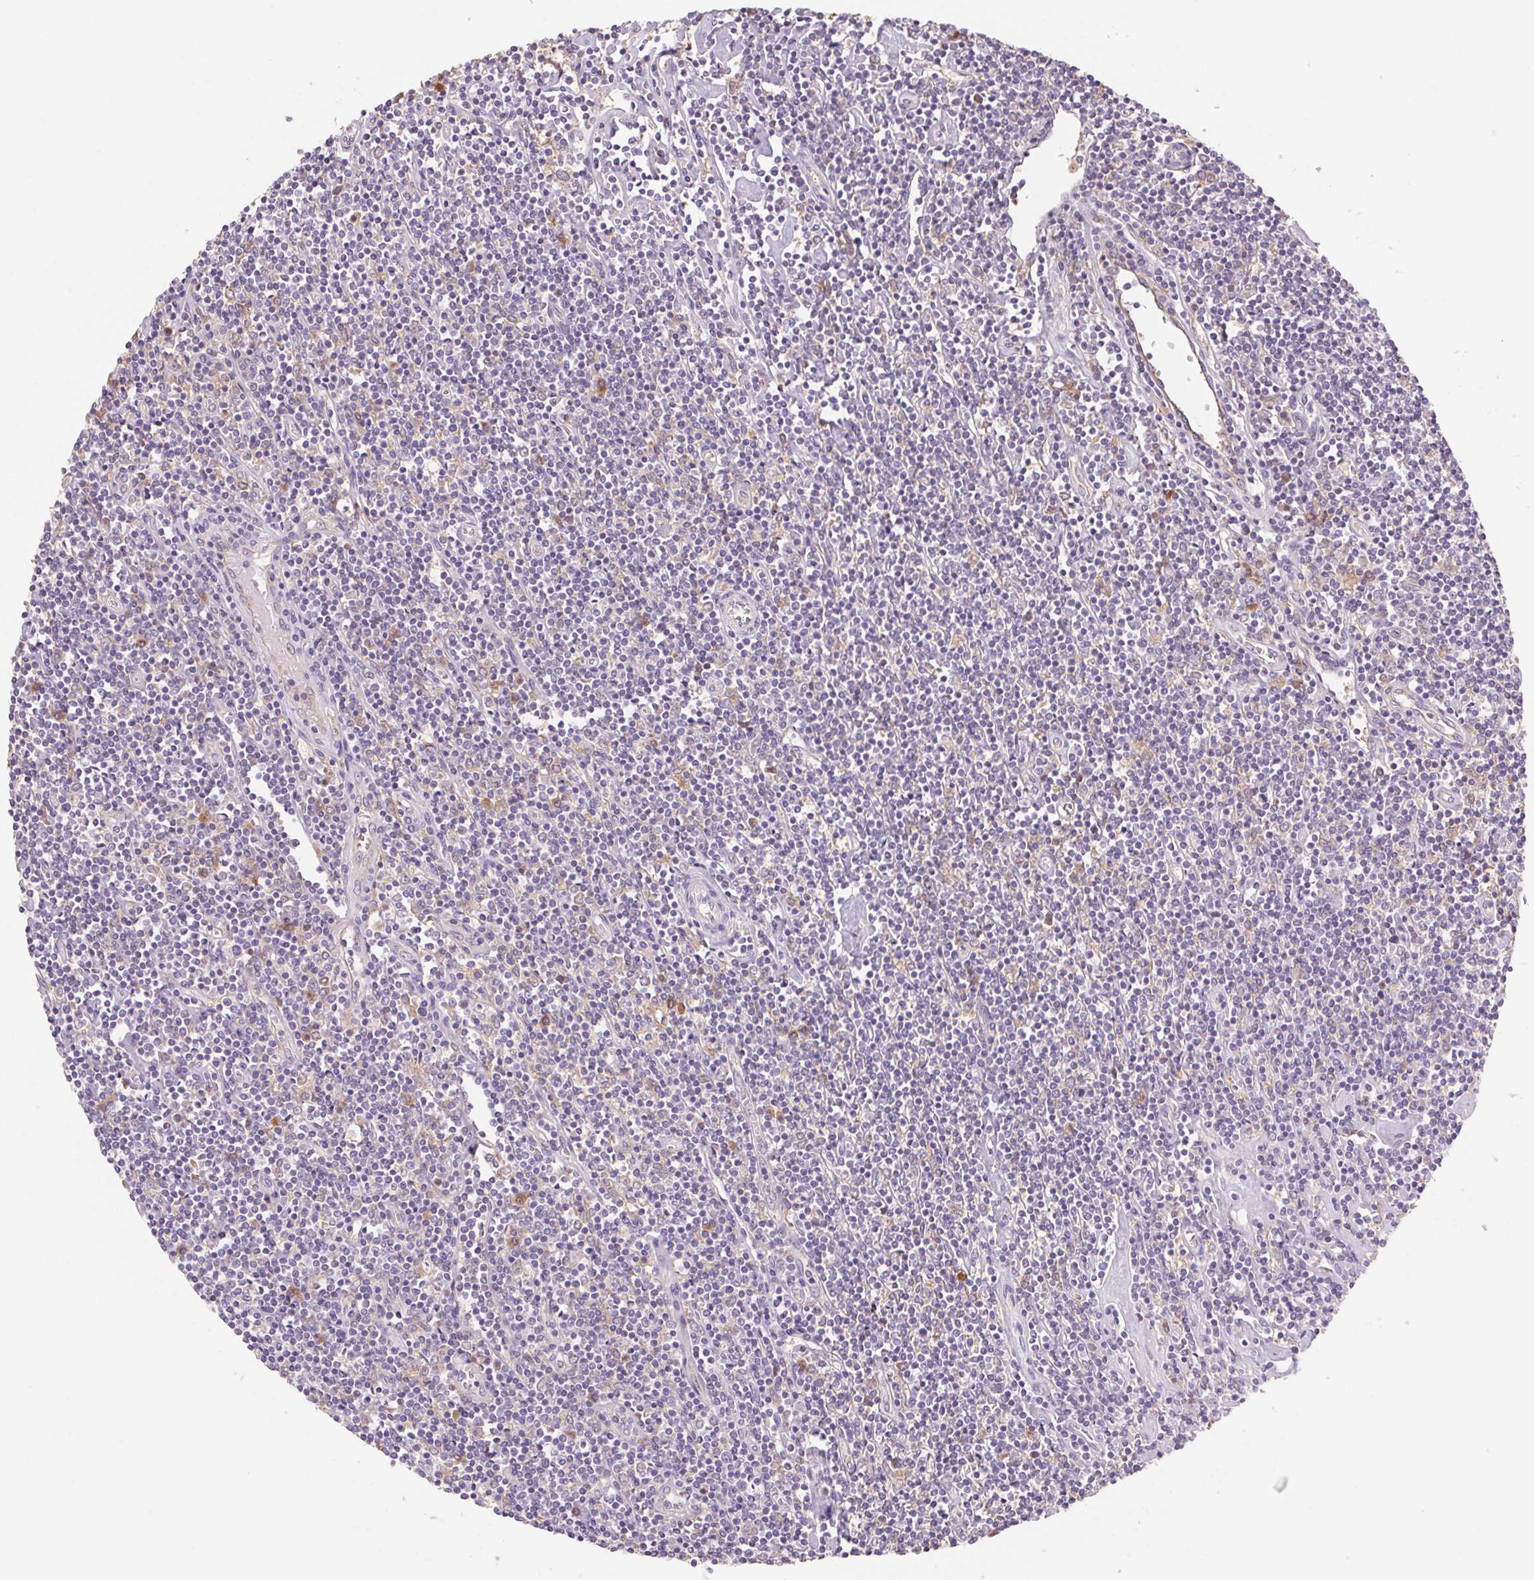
{"staining": {"intensity": "moderate", "quantity": ">75%", "location": "cytoplasmic/membranous"}, "tissue": "lymphoma", "cell_type": "Tumor cells", "image_type": "cancer", "snomed": [{"axis": "morphology", "description": "Hodgkin's disease, NOS"}, {"axis": "topography", "description": "Lymph node"}], "caption": "Tumor cells show moderate cytoplasmic/membranous positivity in about >75% of cells in lymphoma.", "gene": "RAB1A", "patient": {"sex": "male", "age": 40}}